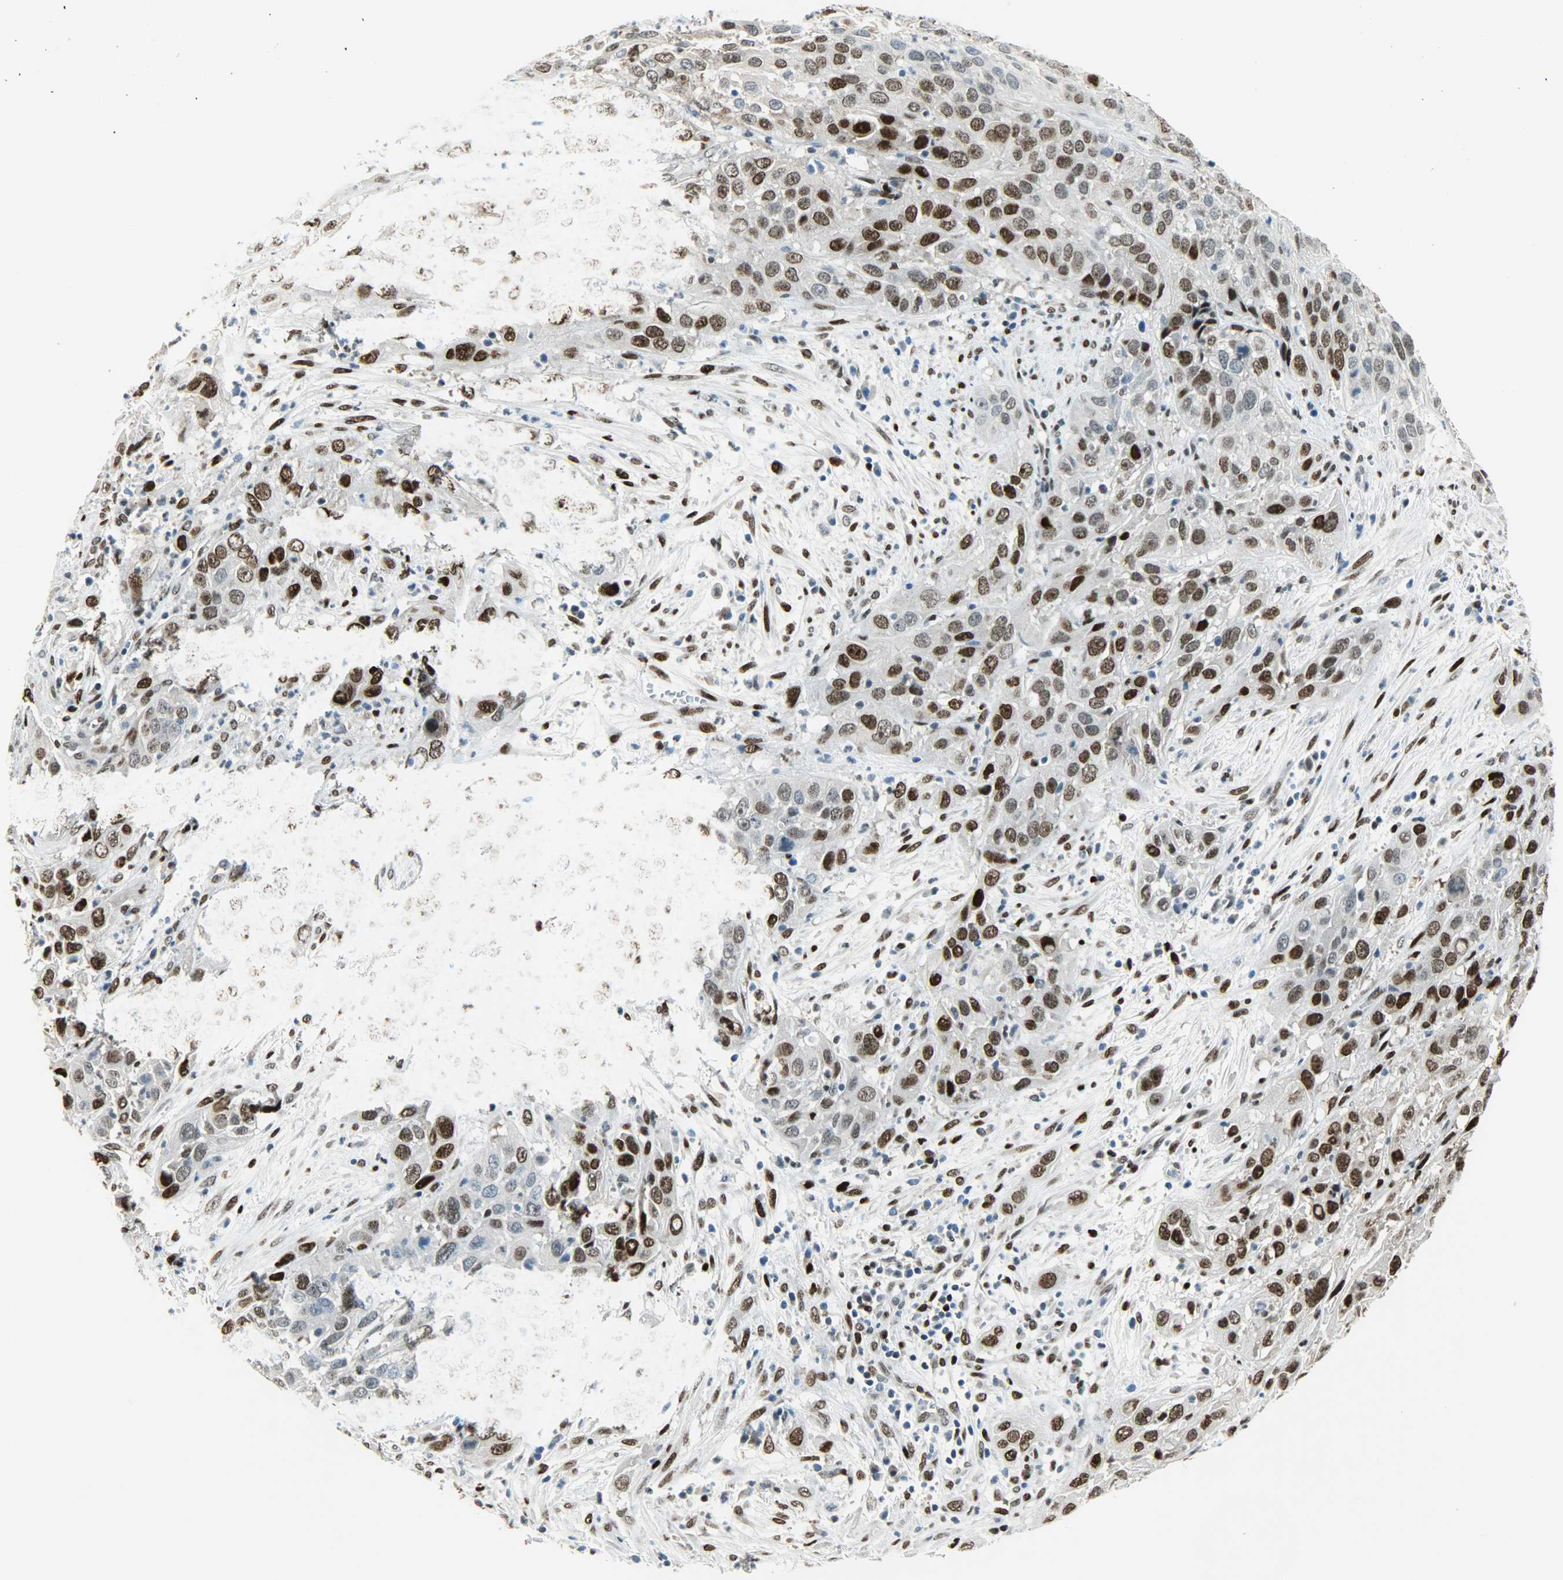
{"staining": {"intensity": "strong", "quantity": ">75%", "location": "nuclear"}, "tissue": "cervical cancer", "cell_type": "Tumor cells", "image_type": "cancer", "snomed": [{"axis": "morphology", "description": "Squamous cell carcinoma, NOS"}, {"axis": "topography", "description": "Cervix"}], "caption": "High-magnification brightfield microscopy of cervical cancer stained with DAB (3,3'-diaminobenzidine) (brown) and counterstained with hematoxylin (blue). tumor cells exhibit strong nuclear expression is appreciated in about>75% of cells.", "gene": "JUNB", "patient": {"sex": "female", "age": 32}}